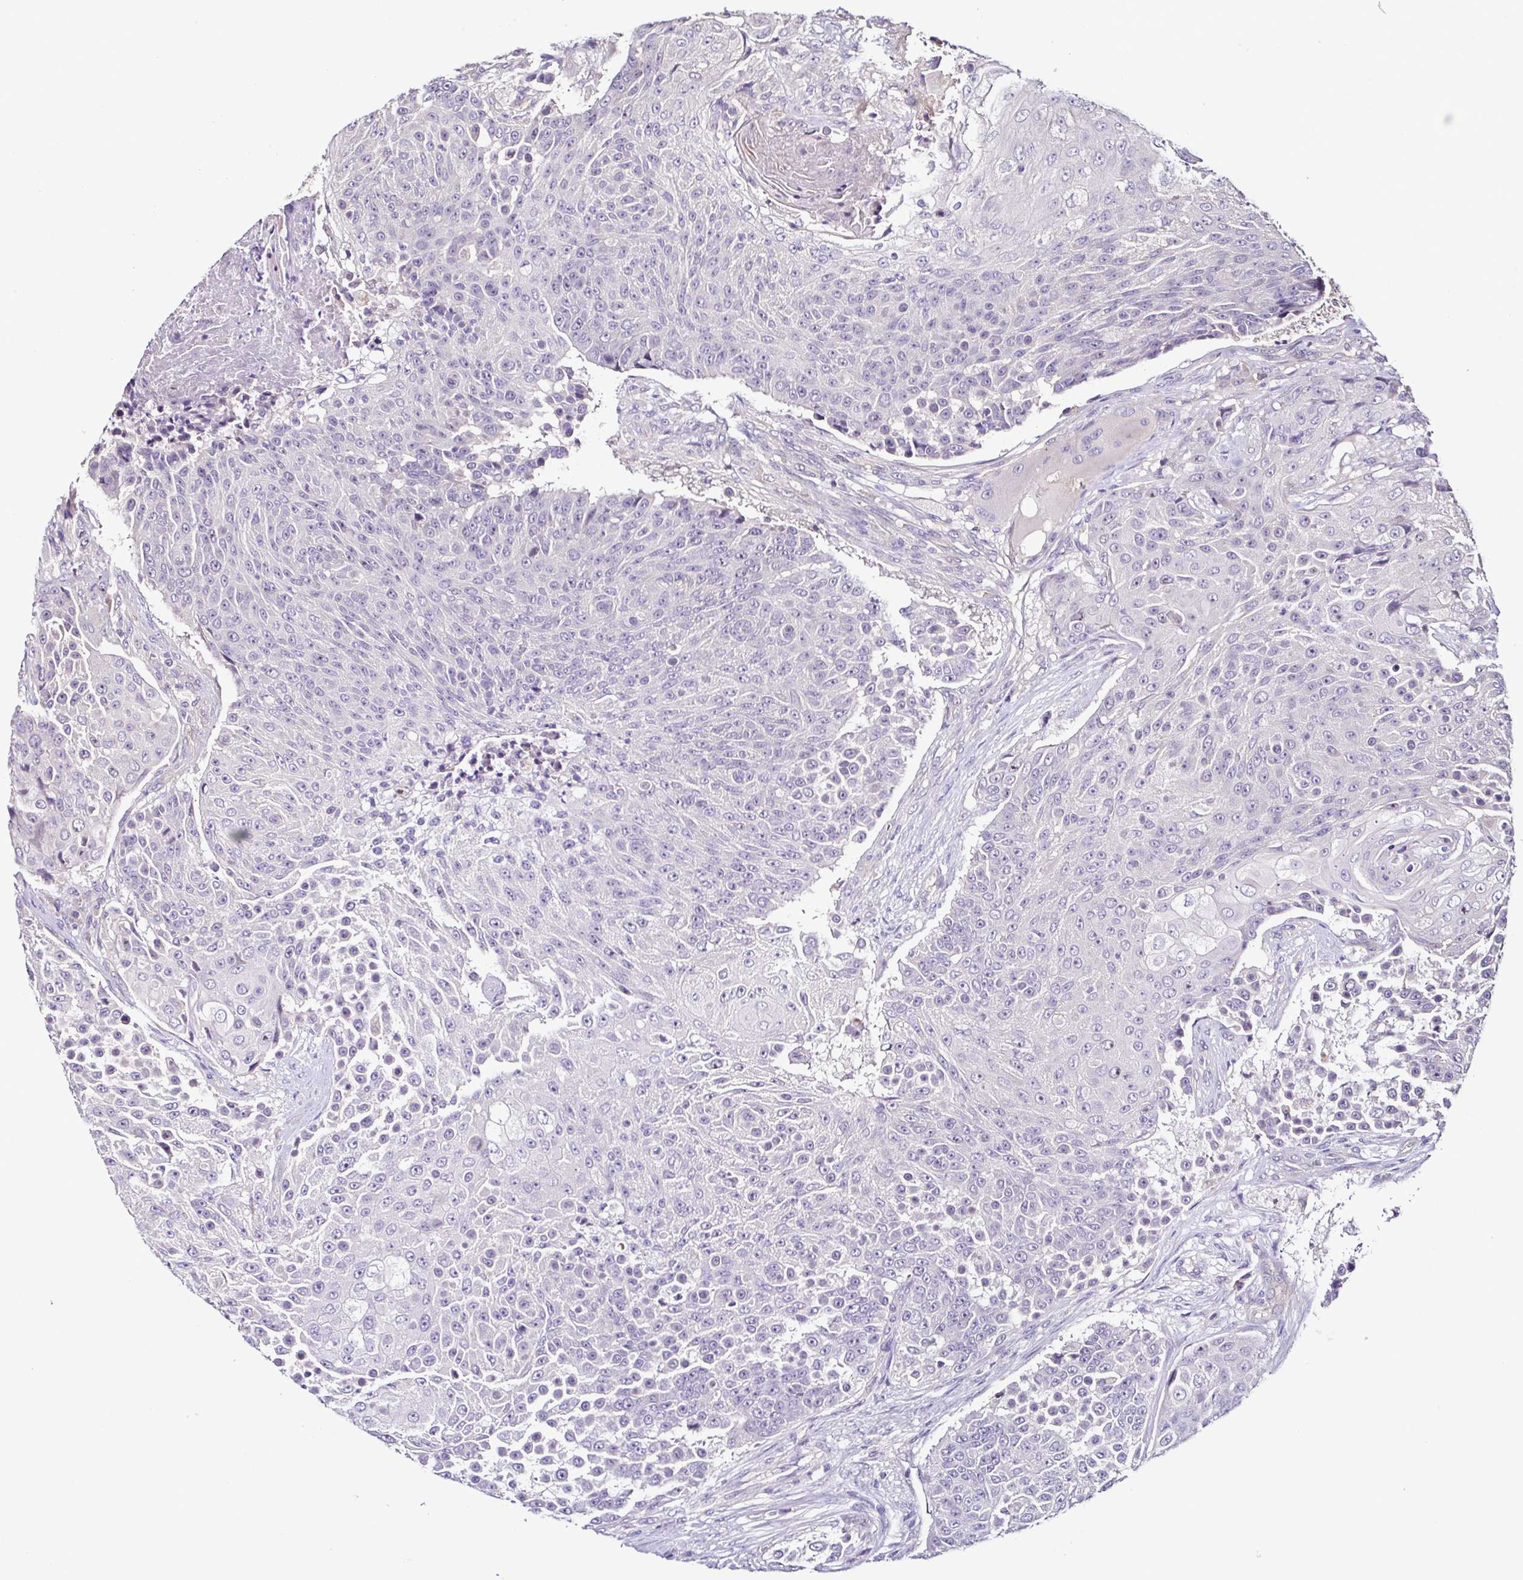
{"staining": {"intensity": "negative", "quantity": "none", "location": "none"}, "tissue": "urothelial cancer", "cell_type": "Tumor cells", "image_type": "cancer", "snomed": [{"axis": "morphology", "description": "Urothelial carcinoma, High grade"}, {"axis": "topography", "description": "Urinary bladder"}], "caption": "This is an IHC image of urothelial cancer. There is no positivity in tumor cells.", "gene": "LMOD2", "patient": {"sex": "female", "age": 63}}